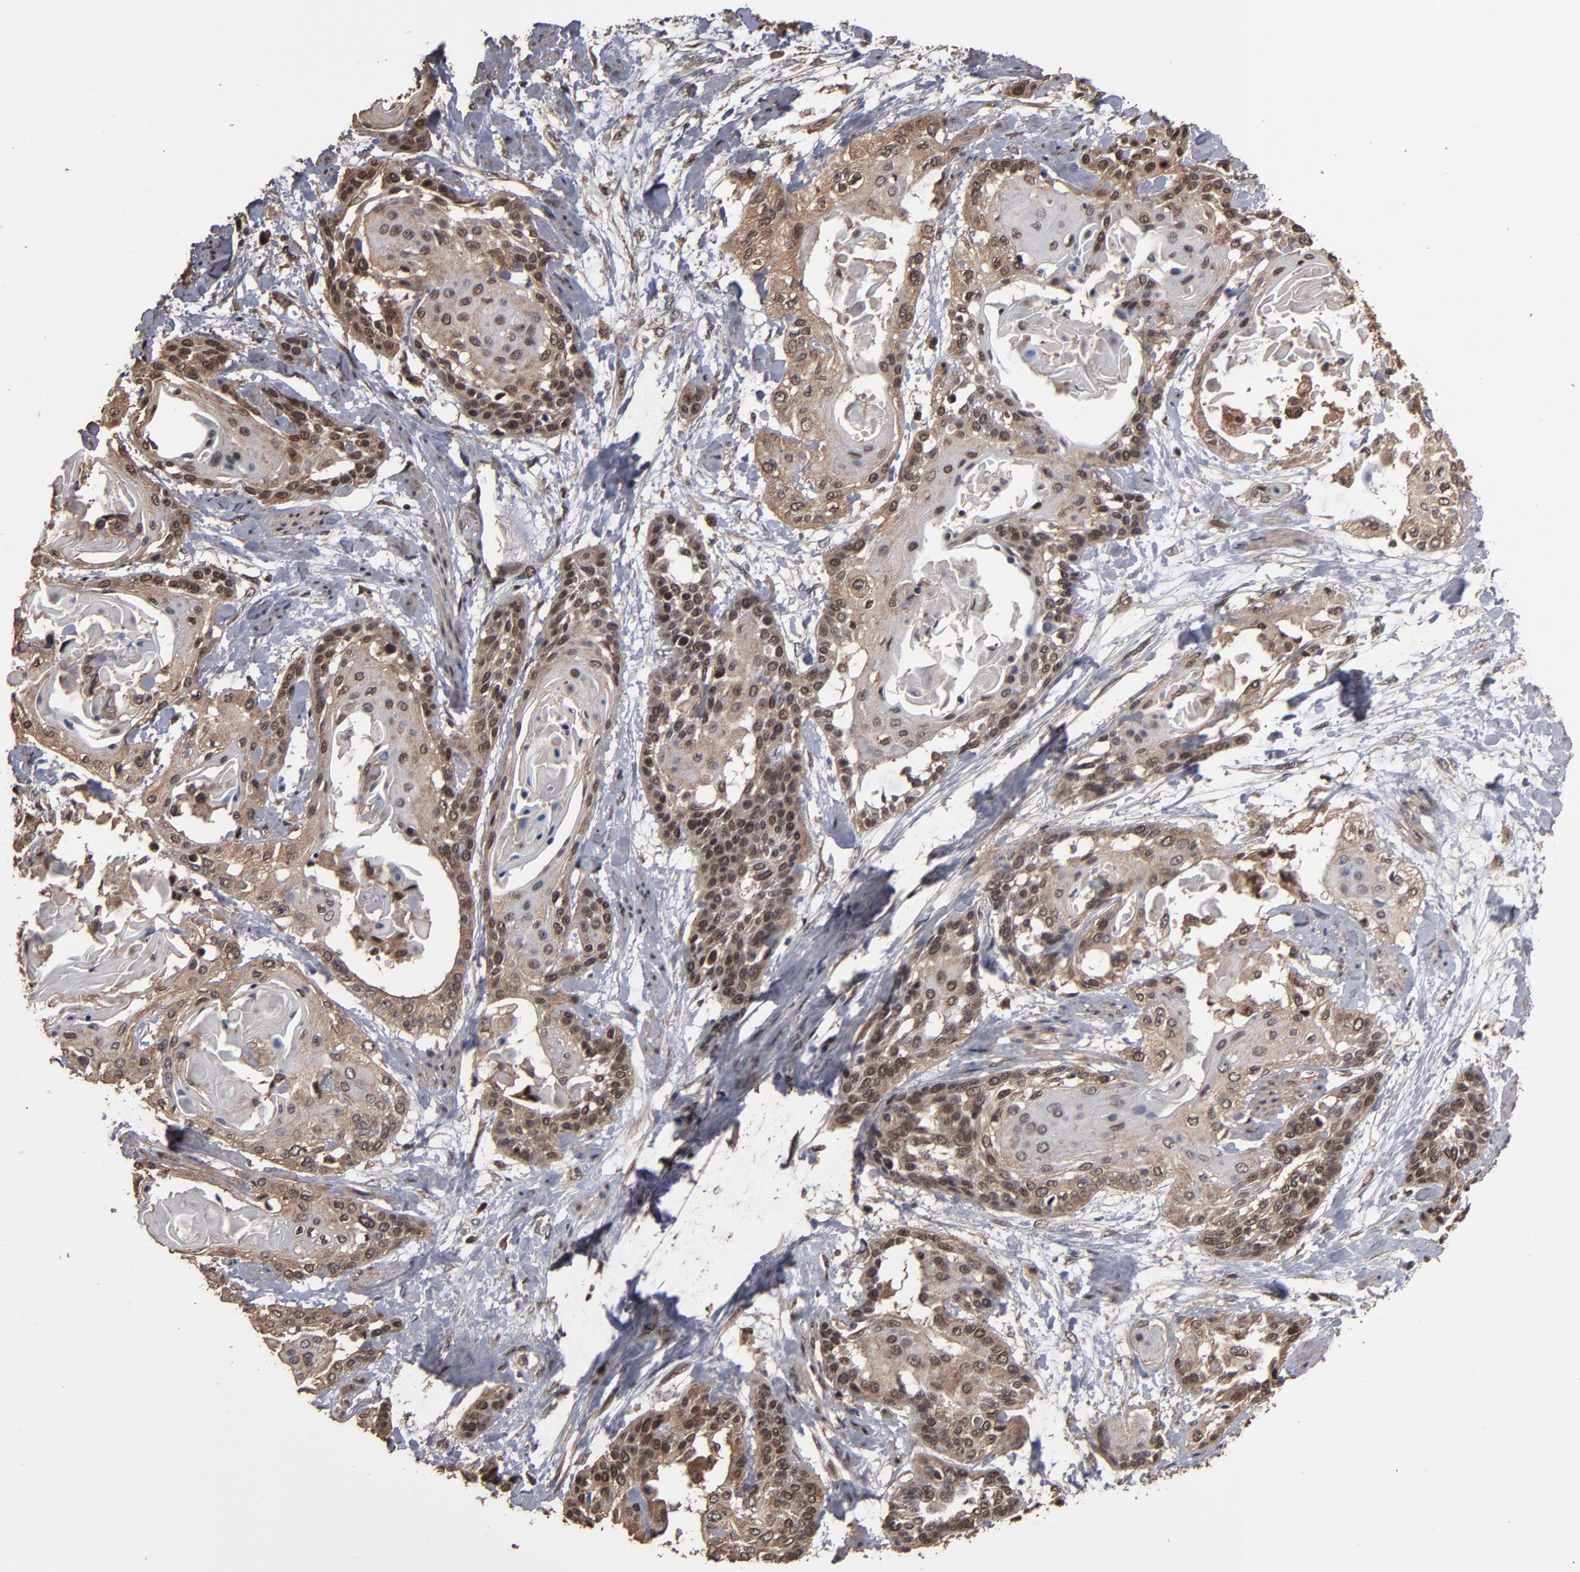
{"staining": {"intensity": "weak", "quantity": ">75%", "location": "cytoplasmic/membranous,nuclear"}, "tissue": "cervical cancer", "cell_type": "Tumor cells", "image_type": "cancer", "snomed": [{"axis": "morphology", "description": "Squamous cell carcinoma, NOS"}, {"axis": "topography", "description": "Cervix"}], "caption": "Cervical cancer tissue reveals weak cytoplasmic/membranous and nuclear staining in approximately >75% of tumor cells, visualized by immunohistochemistry.", "gene": "NXF2B", "patient": {"sex": "female", "age": 57}}